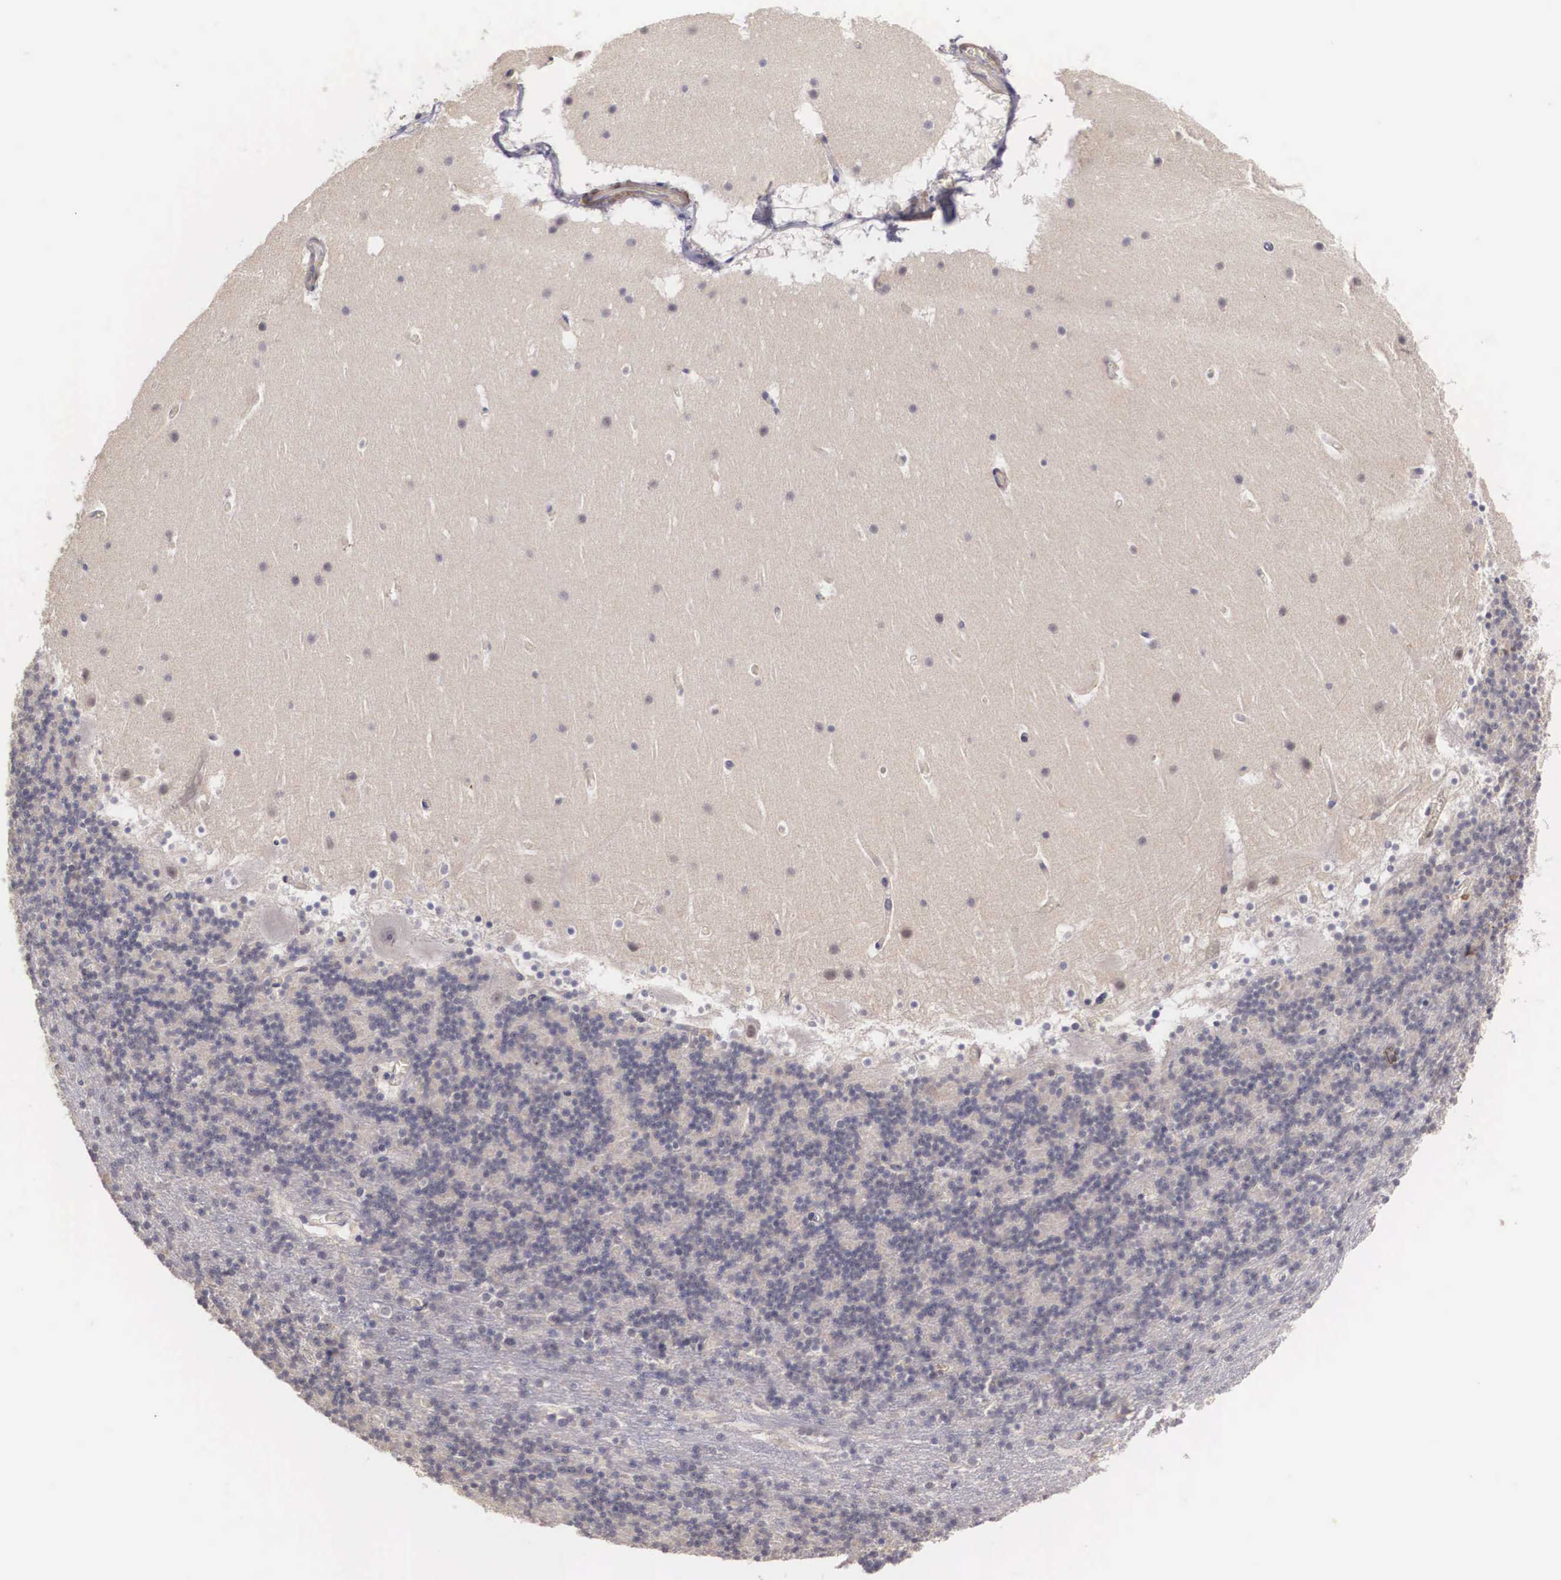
{"staining": {"intensity": "negative", "quantity": "none", "location": "none"}, "tissue": "cerebellum", "cell_type": "Cells in granular layer", "image_type": "normal", "snomed": [{"axis": "morphology", "description": "Normal tissue, NOS"}, {"axis": "topography", "description": "Cerebellum"}], "caption": "Cells in granular layer show no significant positivity in normal cerebellum.", "gene": "ENOX2", "patient": {"sex": "male", "age": 45}}